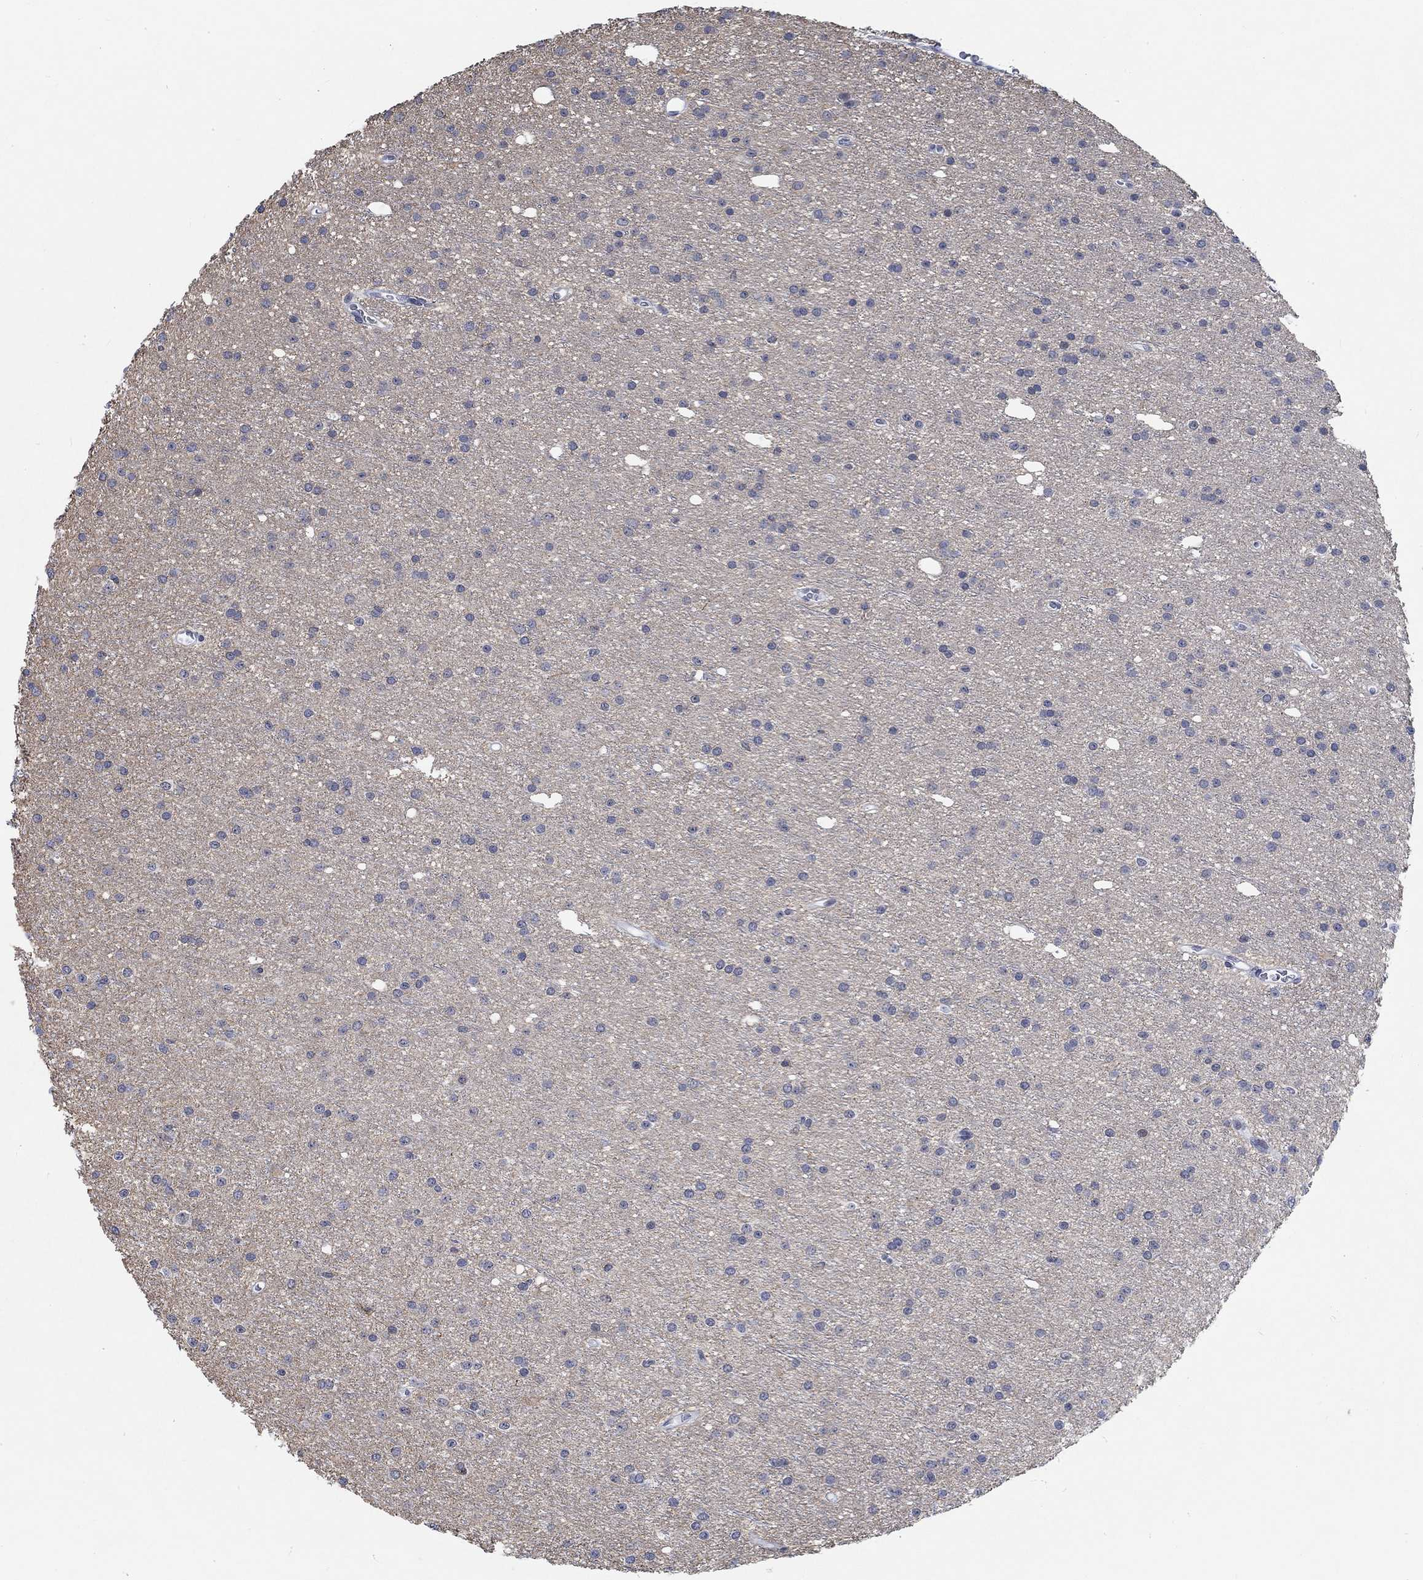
{"staining": {"intensity": "weak", "quantity": ">75%", "location": "cytoplasmic/membranous"}, "tissue": "glioma", "cell_type": "Tumor cells", "image_type": "cancer", "snomed": [{"axis": "morphology", "description": "Glioma, malignant, Low grade"}, {"axis": "topography", "description": "Brain"}], "caption": "Protein analysis of glioma tissue demonstrates weak cytoplasmic/membranous staining in approximately >75% of tumor cells.", "gene": "KCNH8", "patient": {"sex": "male", "age": 27}}